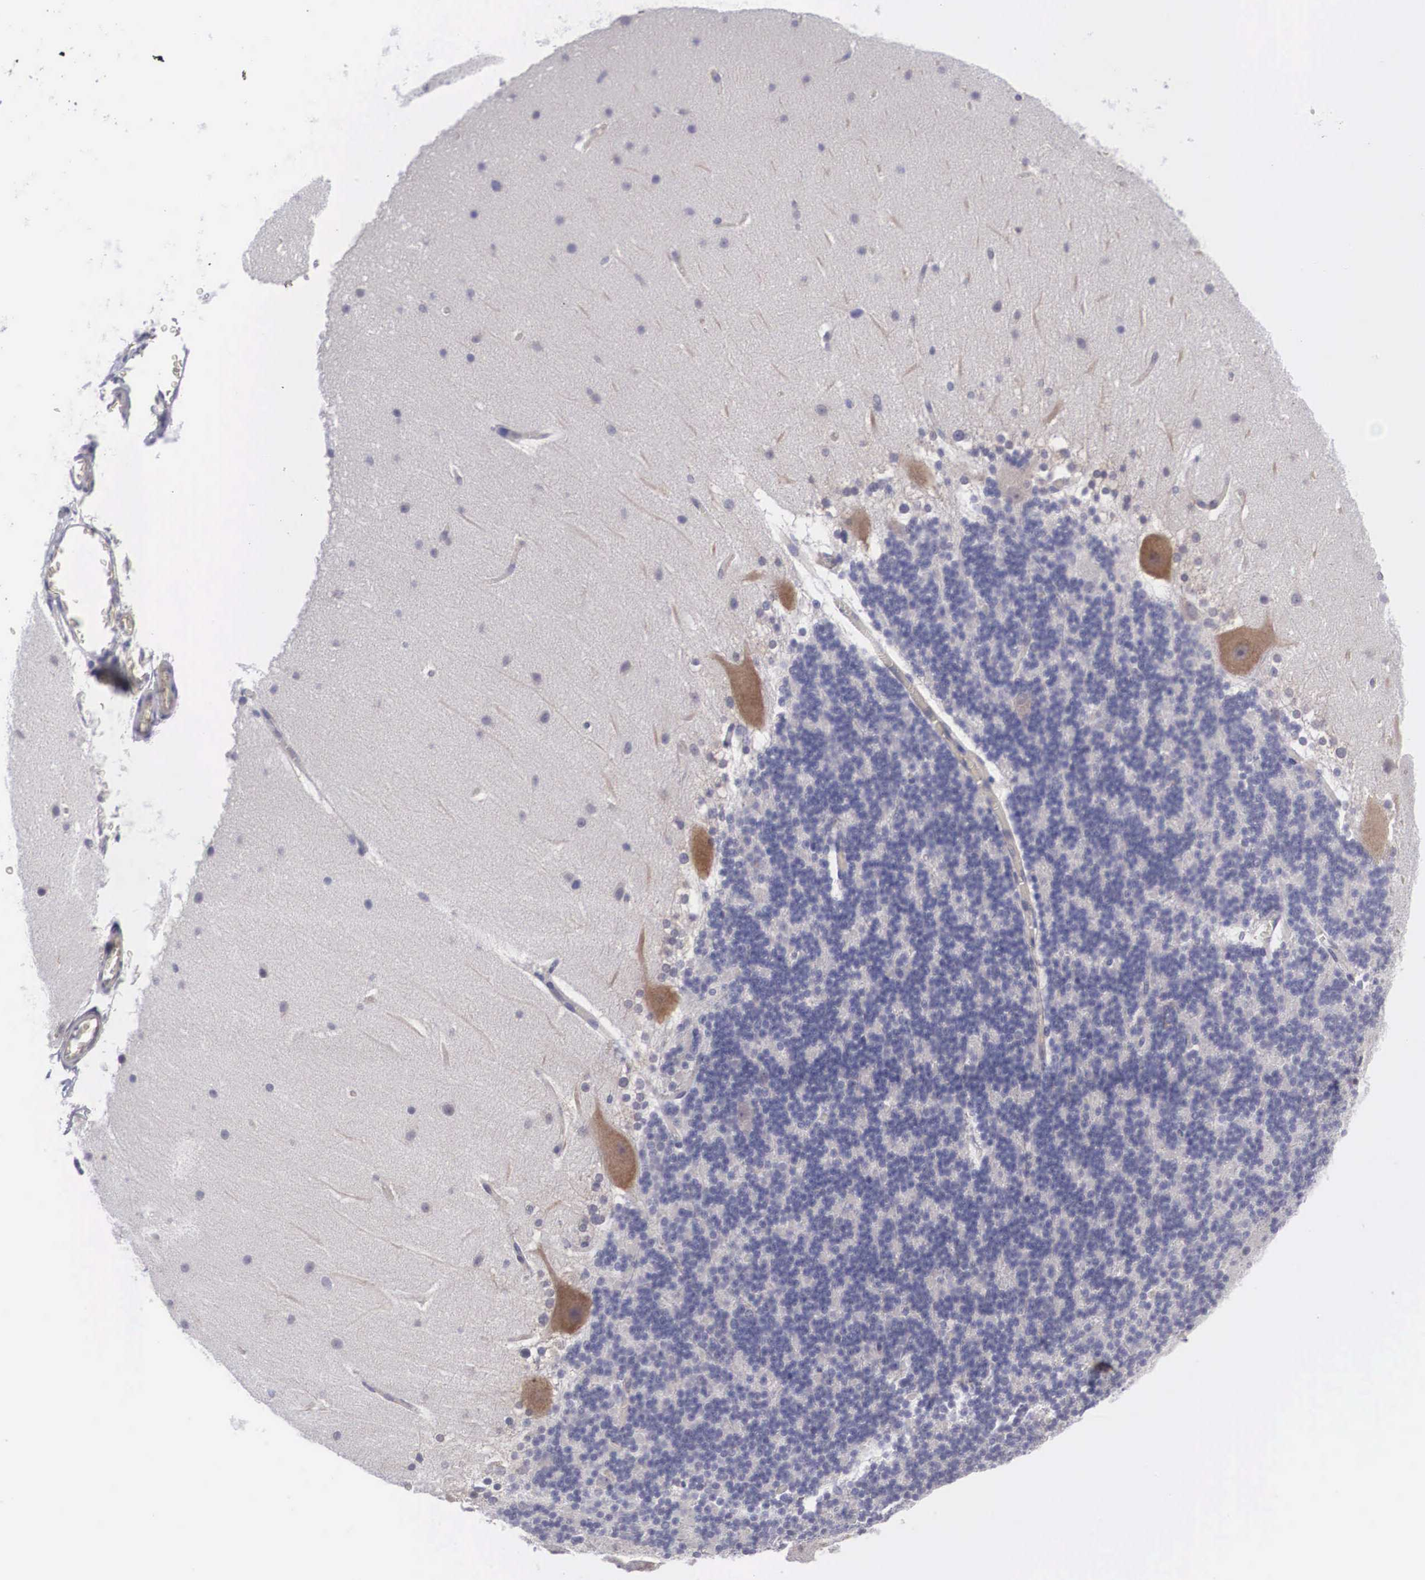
{"staining": {"intensity": "negative", "quantity": "none", "location": "none"}, "tissue": "cerebellum", "cell_type": "Cells in granular layer", "image_type": "normal", "snomed": [{"axis": "morphology", "description": "Normal tissue, NOS"}, {"axis": "topography", "description": "Cerebellum"}], "caption": "Cells in granular layer are negative for brown protein staining in unremarkable cerebellum. (Immunohistochemistry, brightfield microscopy, high magnification).", "gene": "MAST4", "patient": {"sex": "female", "age": 19}}